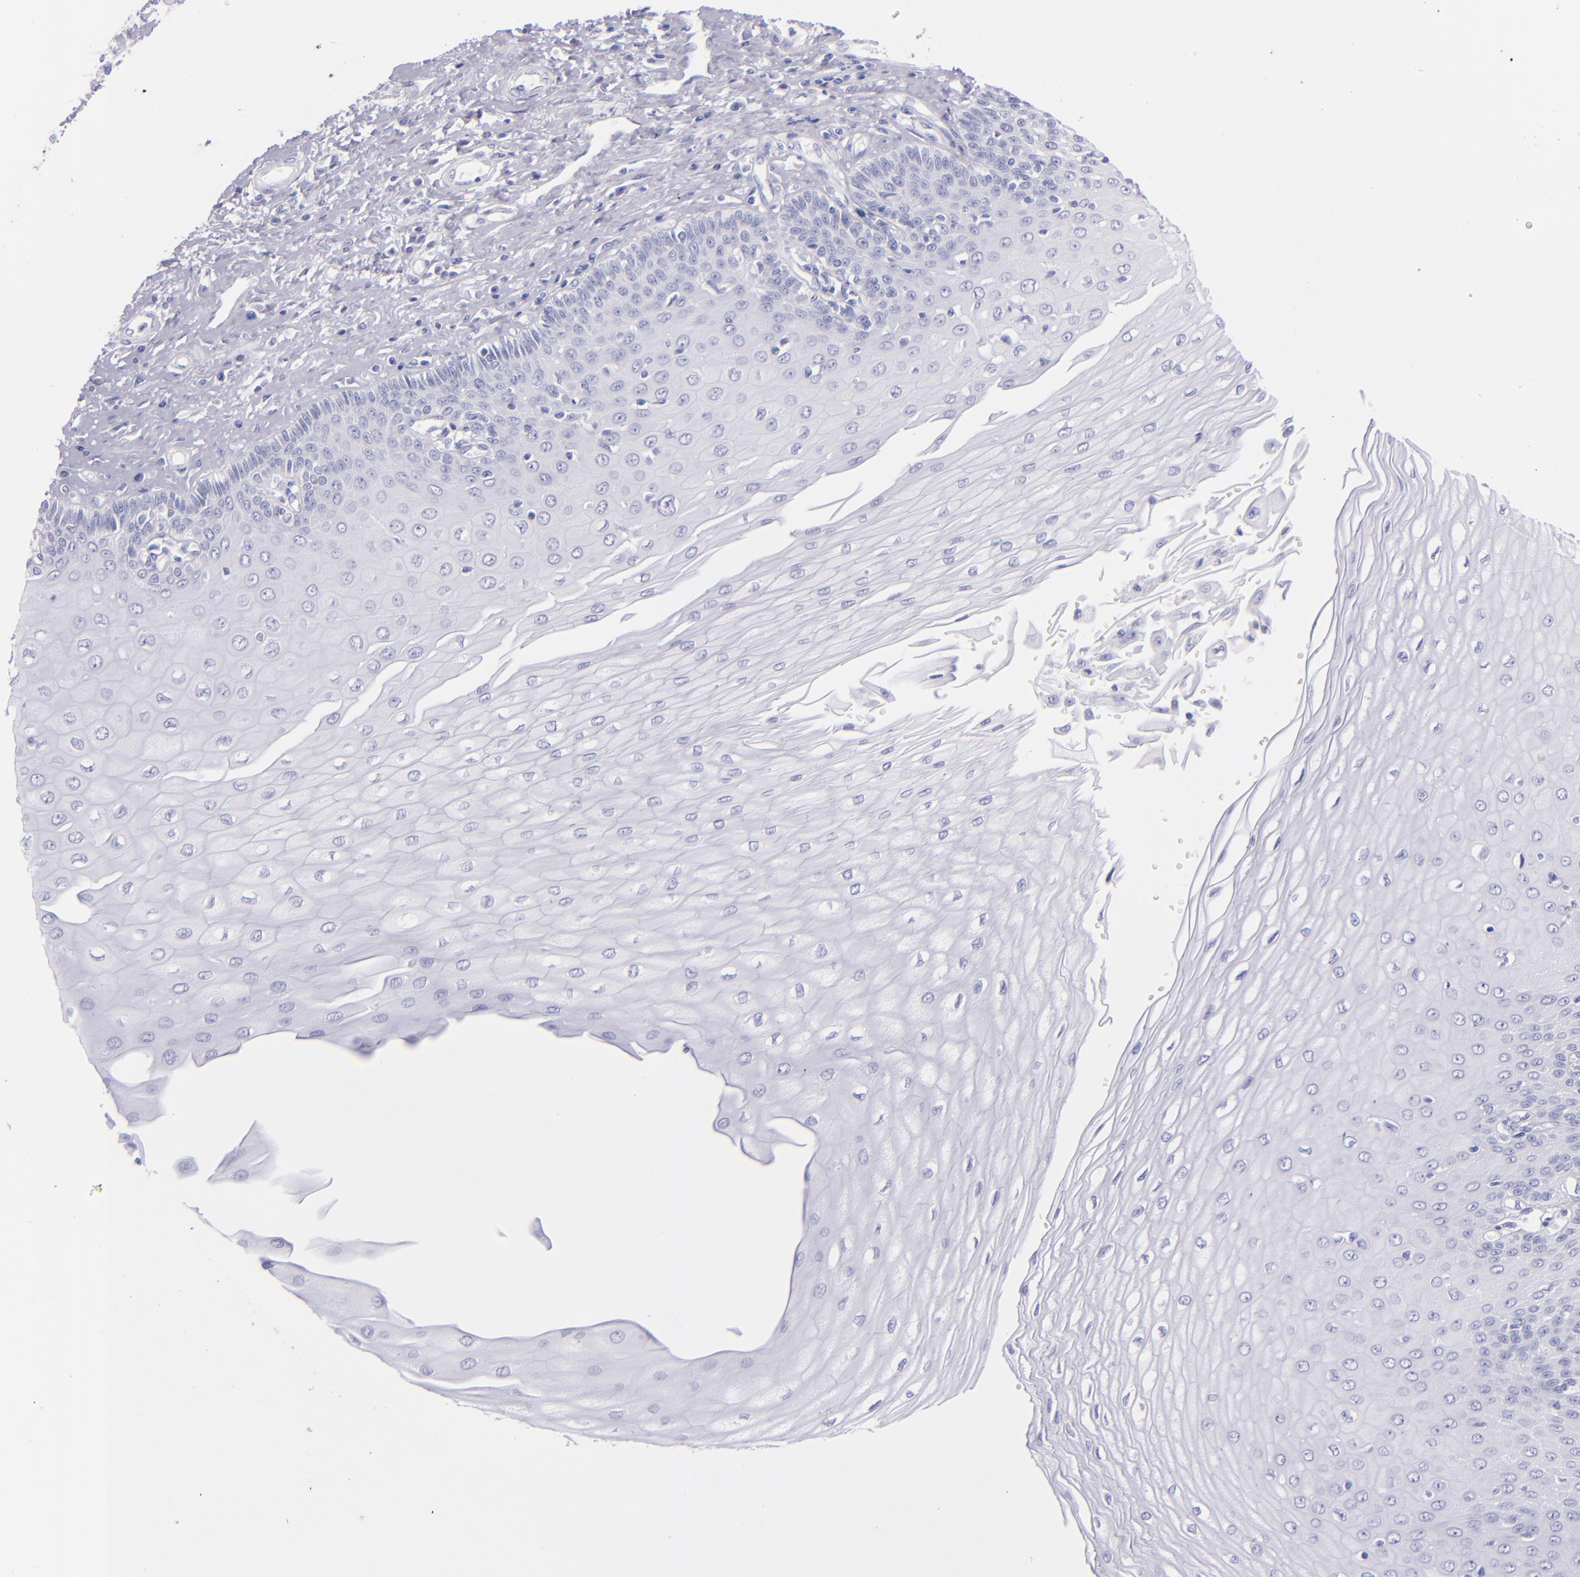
{"staining": {"intensity": "negative", "quantity": "none", "location": "none"}, "tissue": "esophagus", "cell_type": "Squamous epithelial cells", "image_type": "normal", "snomed": [{"axis": "morphology", "description": "Normal tissue, NOS"}, {"axis": "topography", "description": "Esophagus"}], "caption": "A histopathology image of esophagus stained for a protein shows no brown staining in squamous epithelial cells. (DAB immunohistochemistry (IHC) with hematoxylin counter stain).", "gene": "SFTPB", "patient": {"sex": "male", "age": 70}}